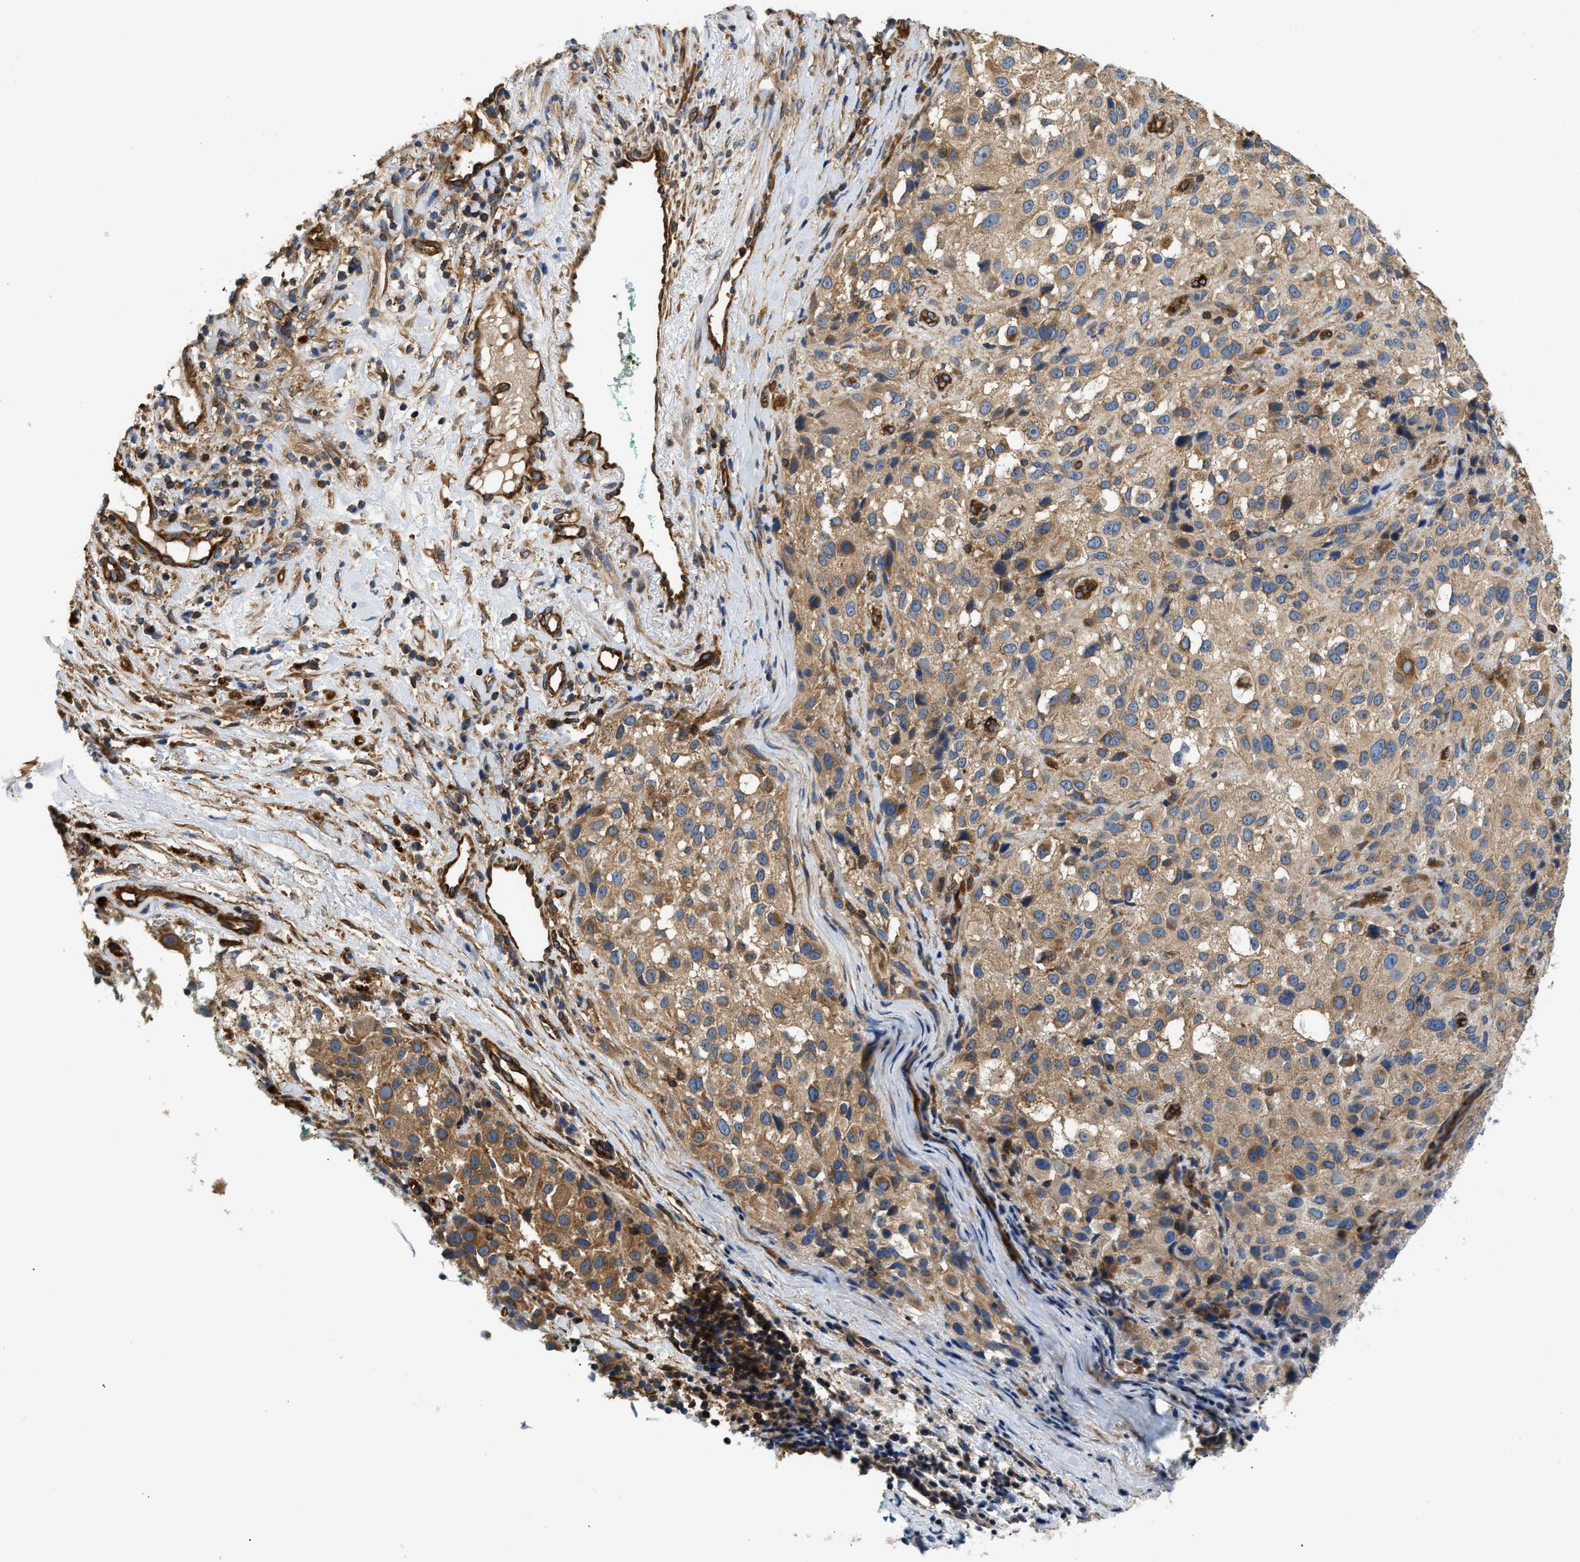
{"staining": {"intensity": "moderate", "quantity": ">75%", "location": "cytoplasmic/membranous"}, "tissue": "melanoma", "cell_type": "Tumor cells", "image_type": "cancer", "snomed": [{"axis": "morphology", "description": "Necrosis, NOS"}, {"axis": "morphology", "description": "Malignant melanoma, NOS"}, {"axis": "topography", "description": "Skin"}], "caption": "Immunohistochemistry (IHC) histopathology image of human malignant melanoma stained for a protein (brown), which shows medium levels of moderate cytoplasmic/membranous positivity in approximately >75% of tumor cells.", "gene": "SAMD9L", "patient": {"sex": "female", "age": 87}}